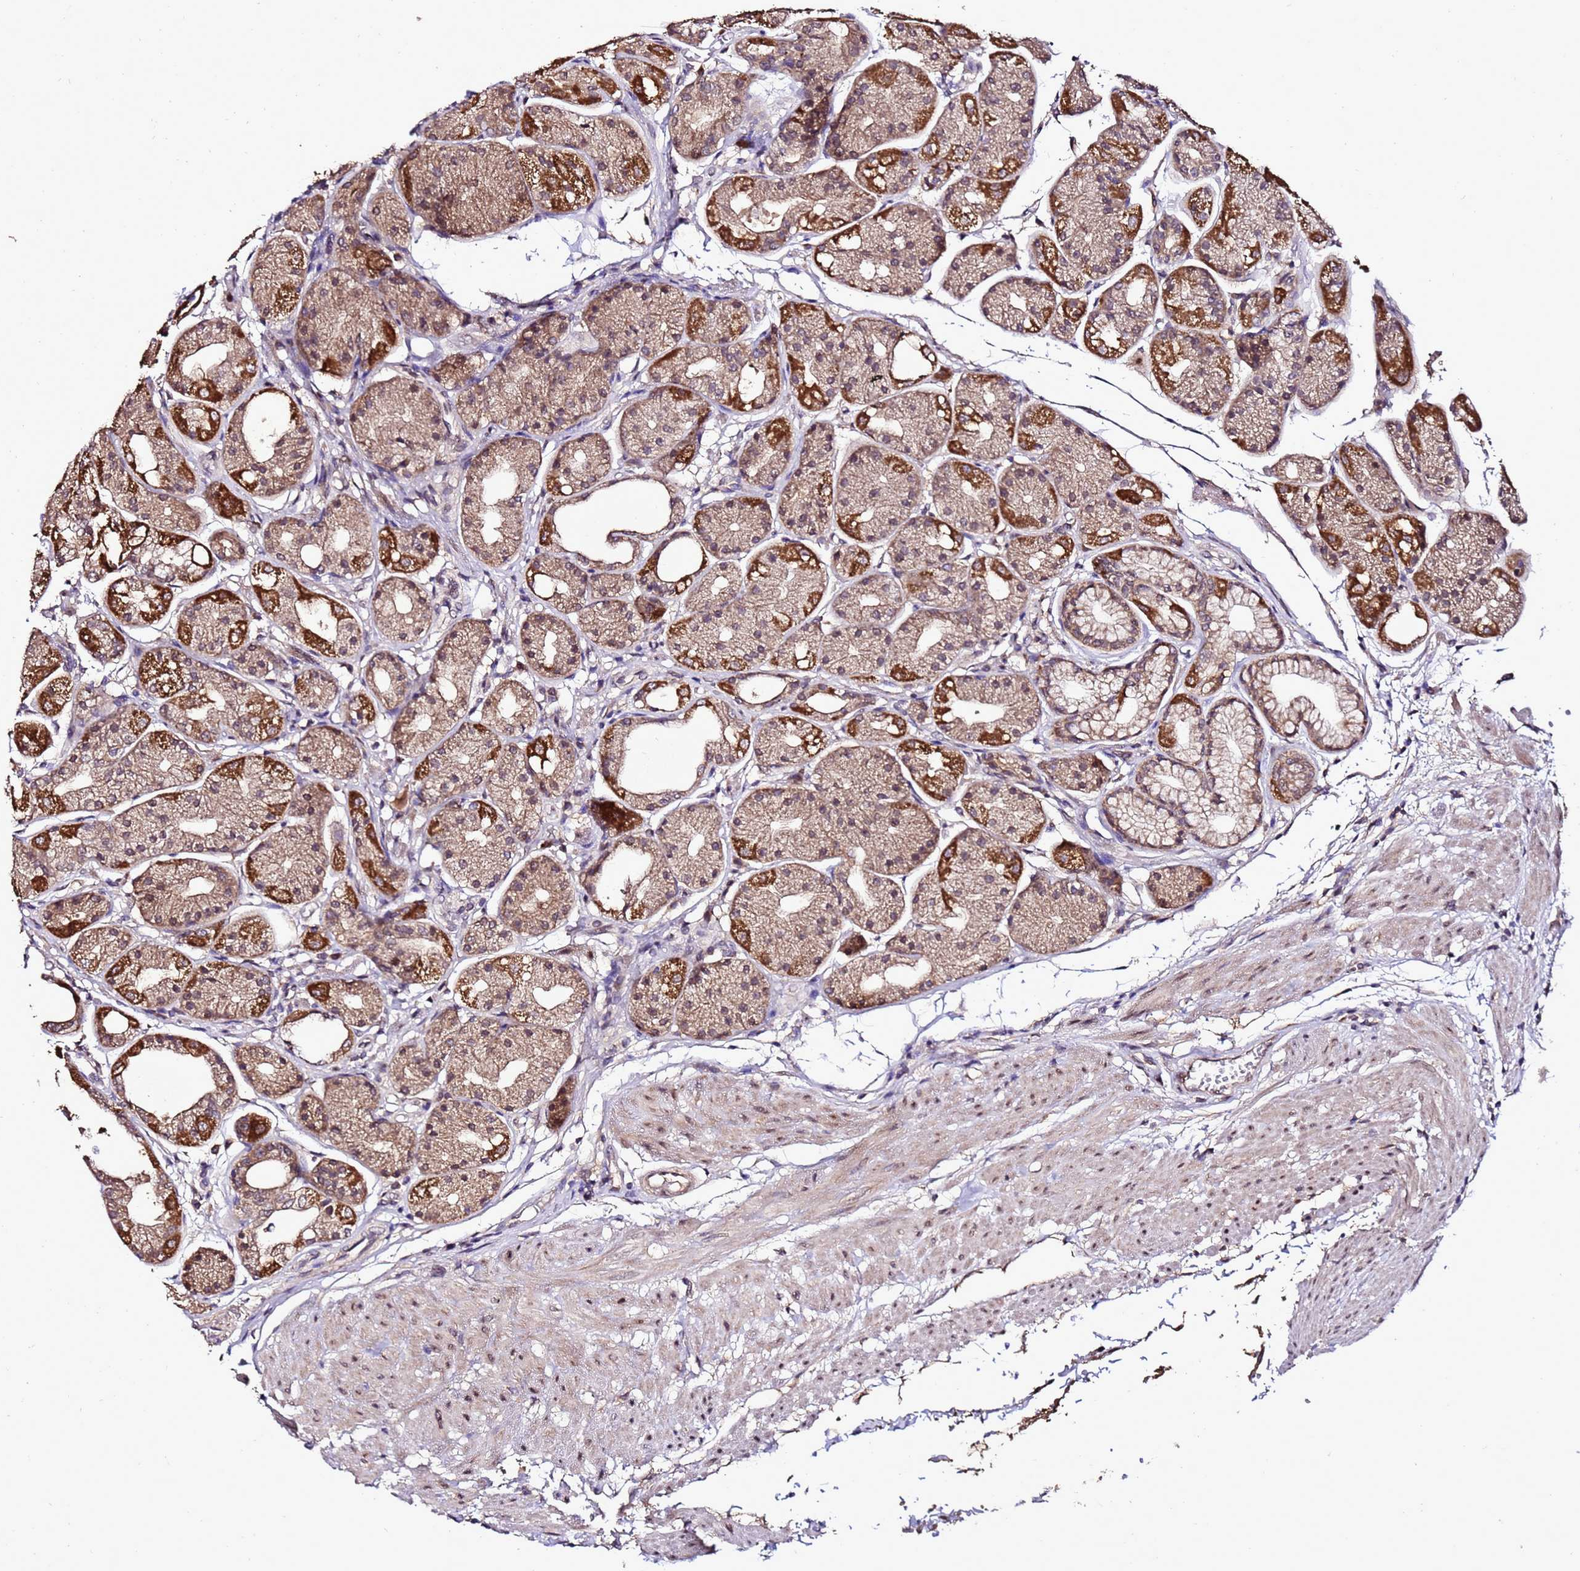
{"staining": {"intensity": "strong", "quantity": ">75%", "location": "cytoplasmic/membranous"}, "tissue": "stomach", "cell_type": "Glandular cells", "image_type": "normal", "snomed": [{"axis": "morphology", "description": "Normal tissue, NOS"}, {"axis": "topography", "description": "Stomach, upper"}], "caption": "High-power microscopy captured an immunohistochemistry (IHC) histopathology image of unremarkable stomach, revealing strong cytoplasmic/membranous positivity in about >75% of glandular cells.", "gene": "ZNF329", "patient": {"sex": "male", "age": 72}}